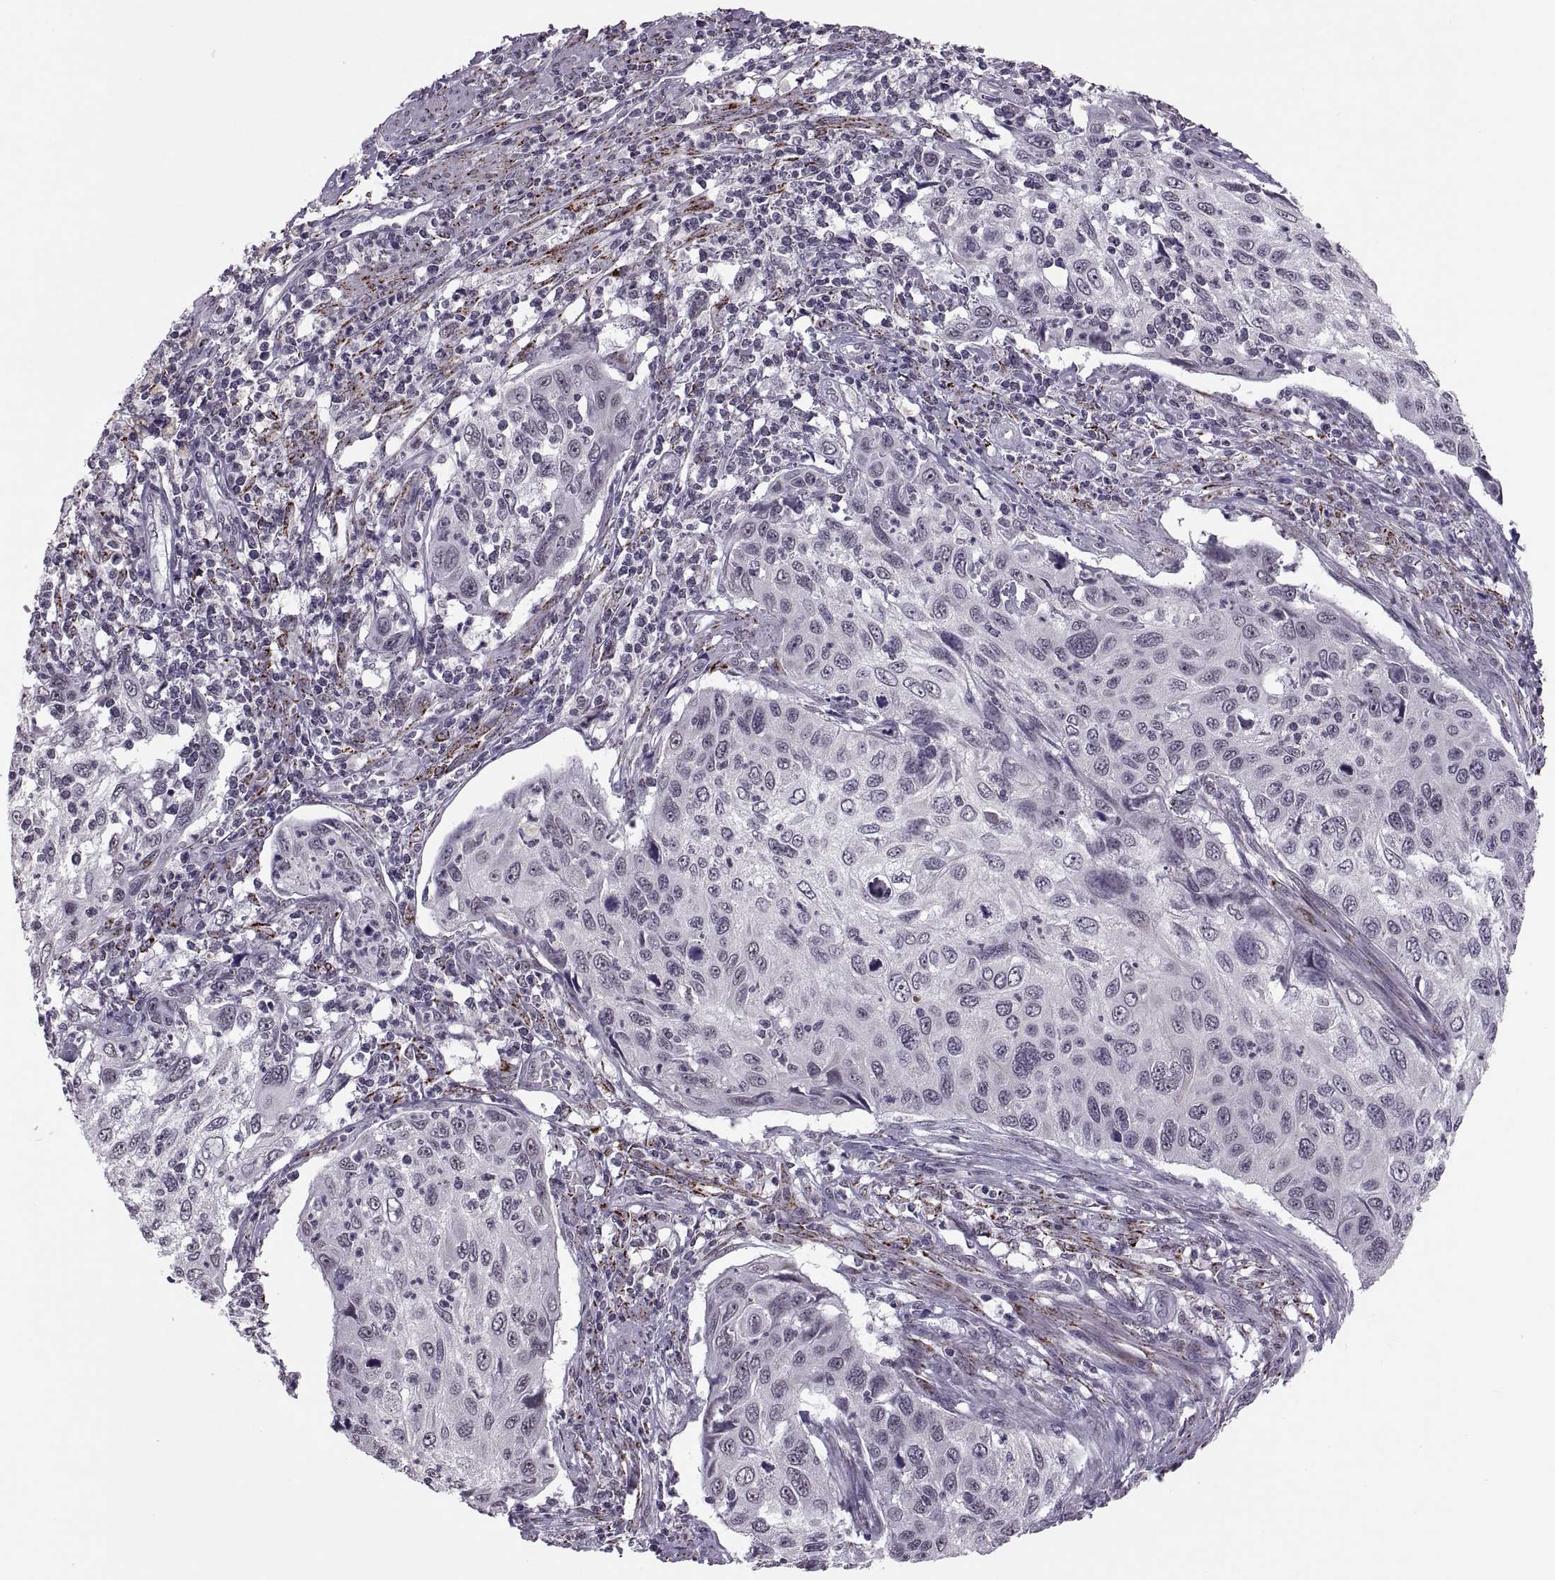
{"staining": {"intensity": "negative", "quantity": "none", "location": "none"}, "tissue": "cervical cancer", "cell_type": "Tumor cells", "image_type": "cancer", "snomed": [{"axis": "morphology", "description": "Squamous cell carcinoma, NOS"}, {"axis": "topography", "description": "Cervix"}], "caption": "Cervical cancer stained for a protein using immunohistochemistry demonstrates no staining tumor cells.", "gene": "OTP", "patient": {"sex": "female", "age": 70}}